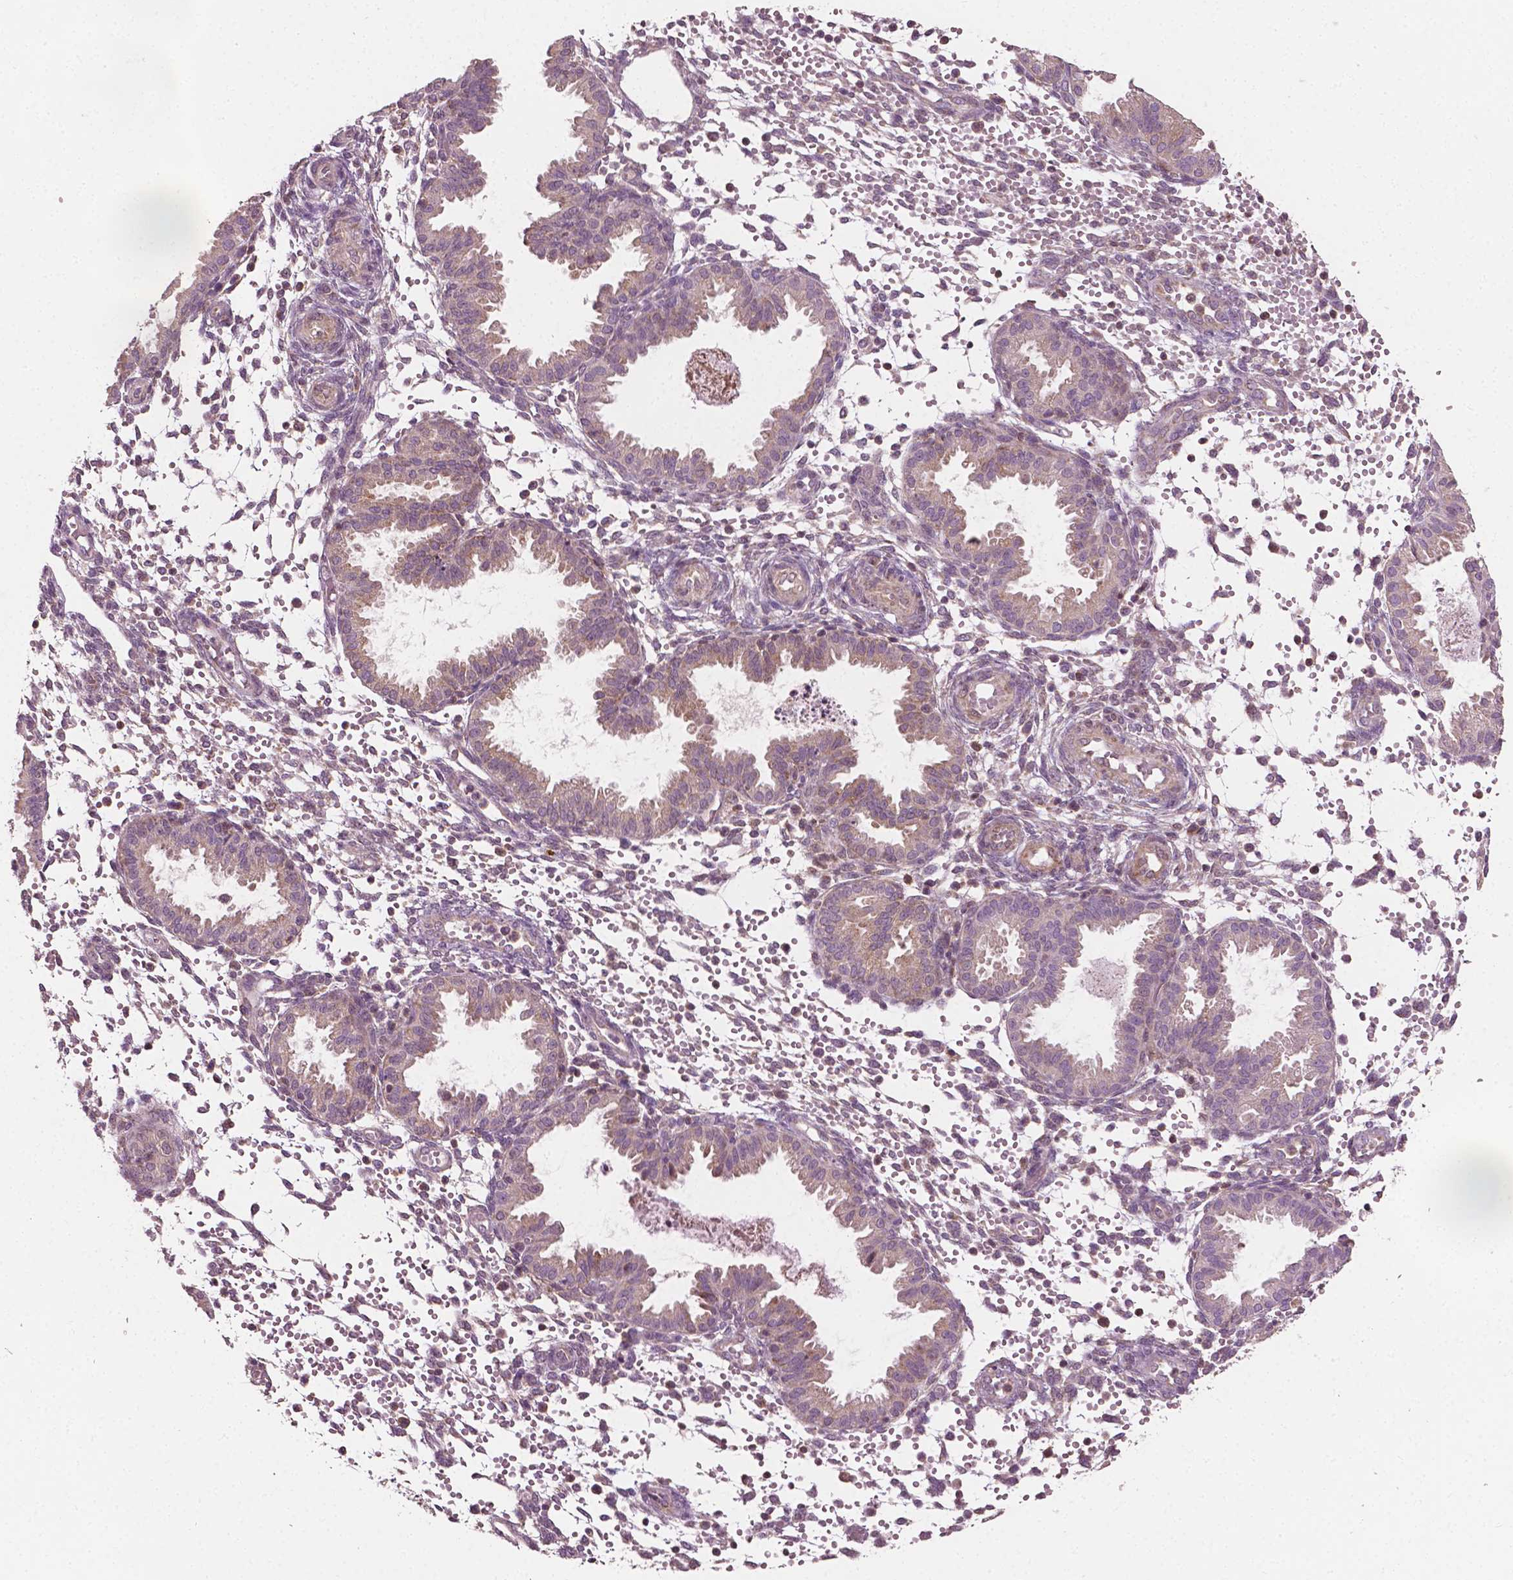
{"staining": {"intensity": "negative", "quantity": "none", "location": "none"}, "tissue": "endometrium", "cell_type": "Cells in endometrial stroma", "image_type": "normal", "snomed": [{"axis": "morphology", "description": "Normal tissue, NOS"}, {"axis": "topography", "description": "Endometrium"}], "caption": "Cells in endometrial stroma are negative for brown protein staining in normal endometrium. Nuclei are stained in blue.", "gene": "MCL1", "patient": {"sex": "female", "age": 33}}